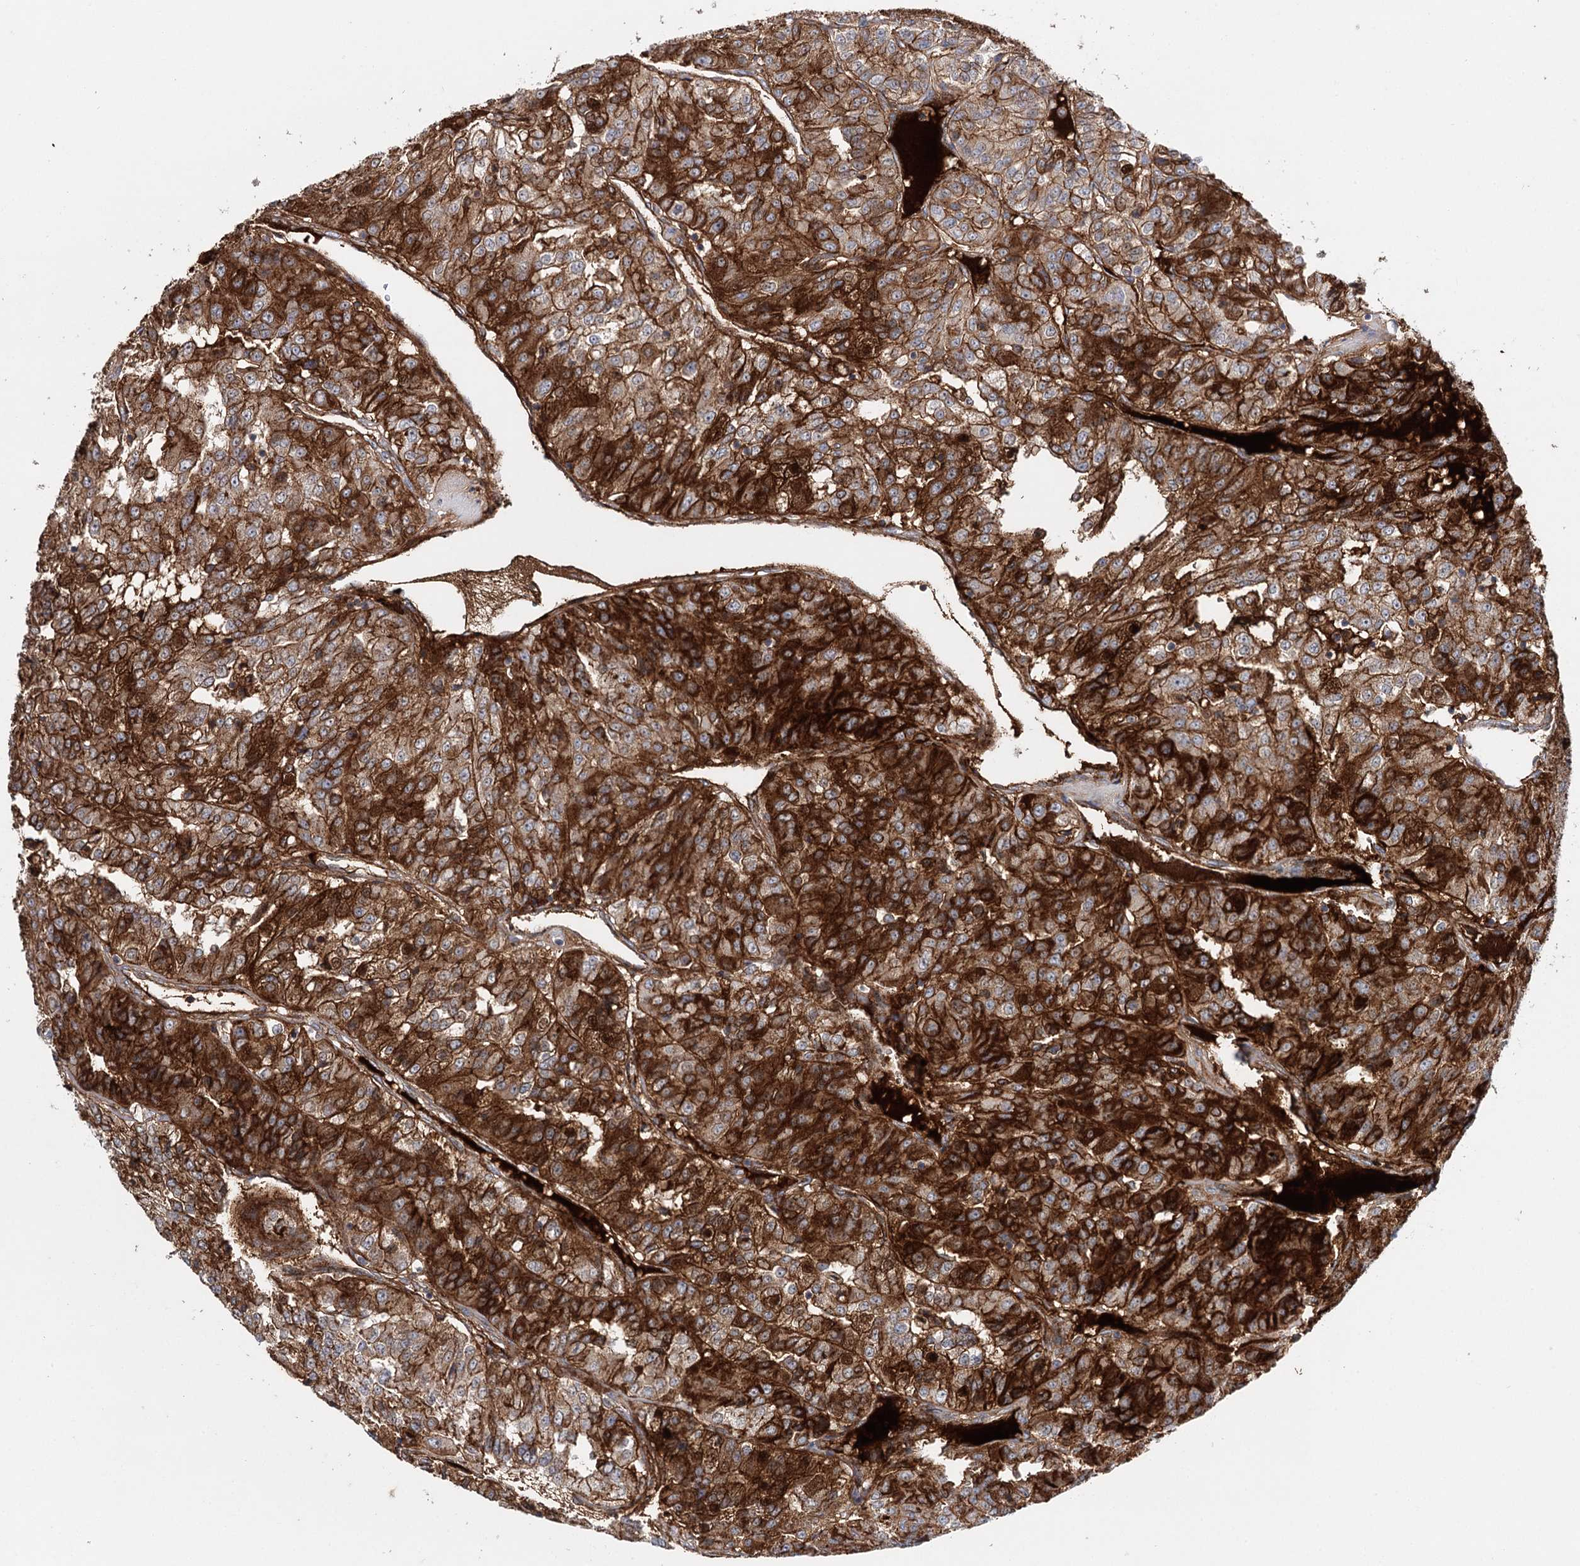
{"staining": {"intensity": "strong", "quantity": ">75%", "location": "cytoplasmic/membranous"}, "tissue": "renal cancer", "cell_type": "Tumor cells", "image_type": "cancer", "snomed": [{"axis": "morphology", "description": "Adenocarcinoma, NOS"}, {"axis": "topography", "description": "Kidney"}], "caption": "There is high levels of strong cytoplasmic/membranous staining in tumor cells of adenocarcinoma (renal), as demonstrated by immunohistochemical staining (brown color).", "gene": "PKP4", "patient": {"sex": "female", "age": 63}}